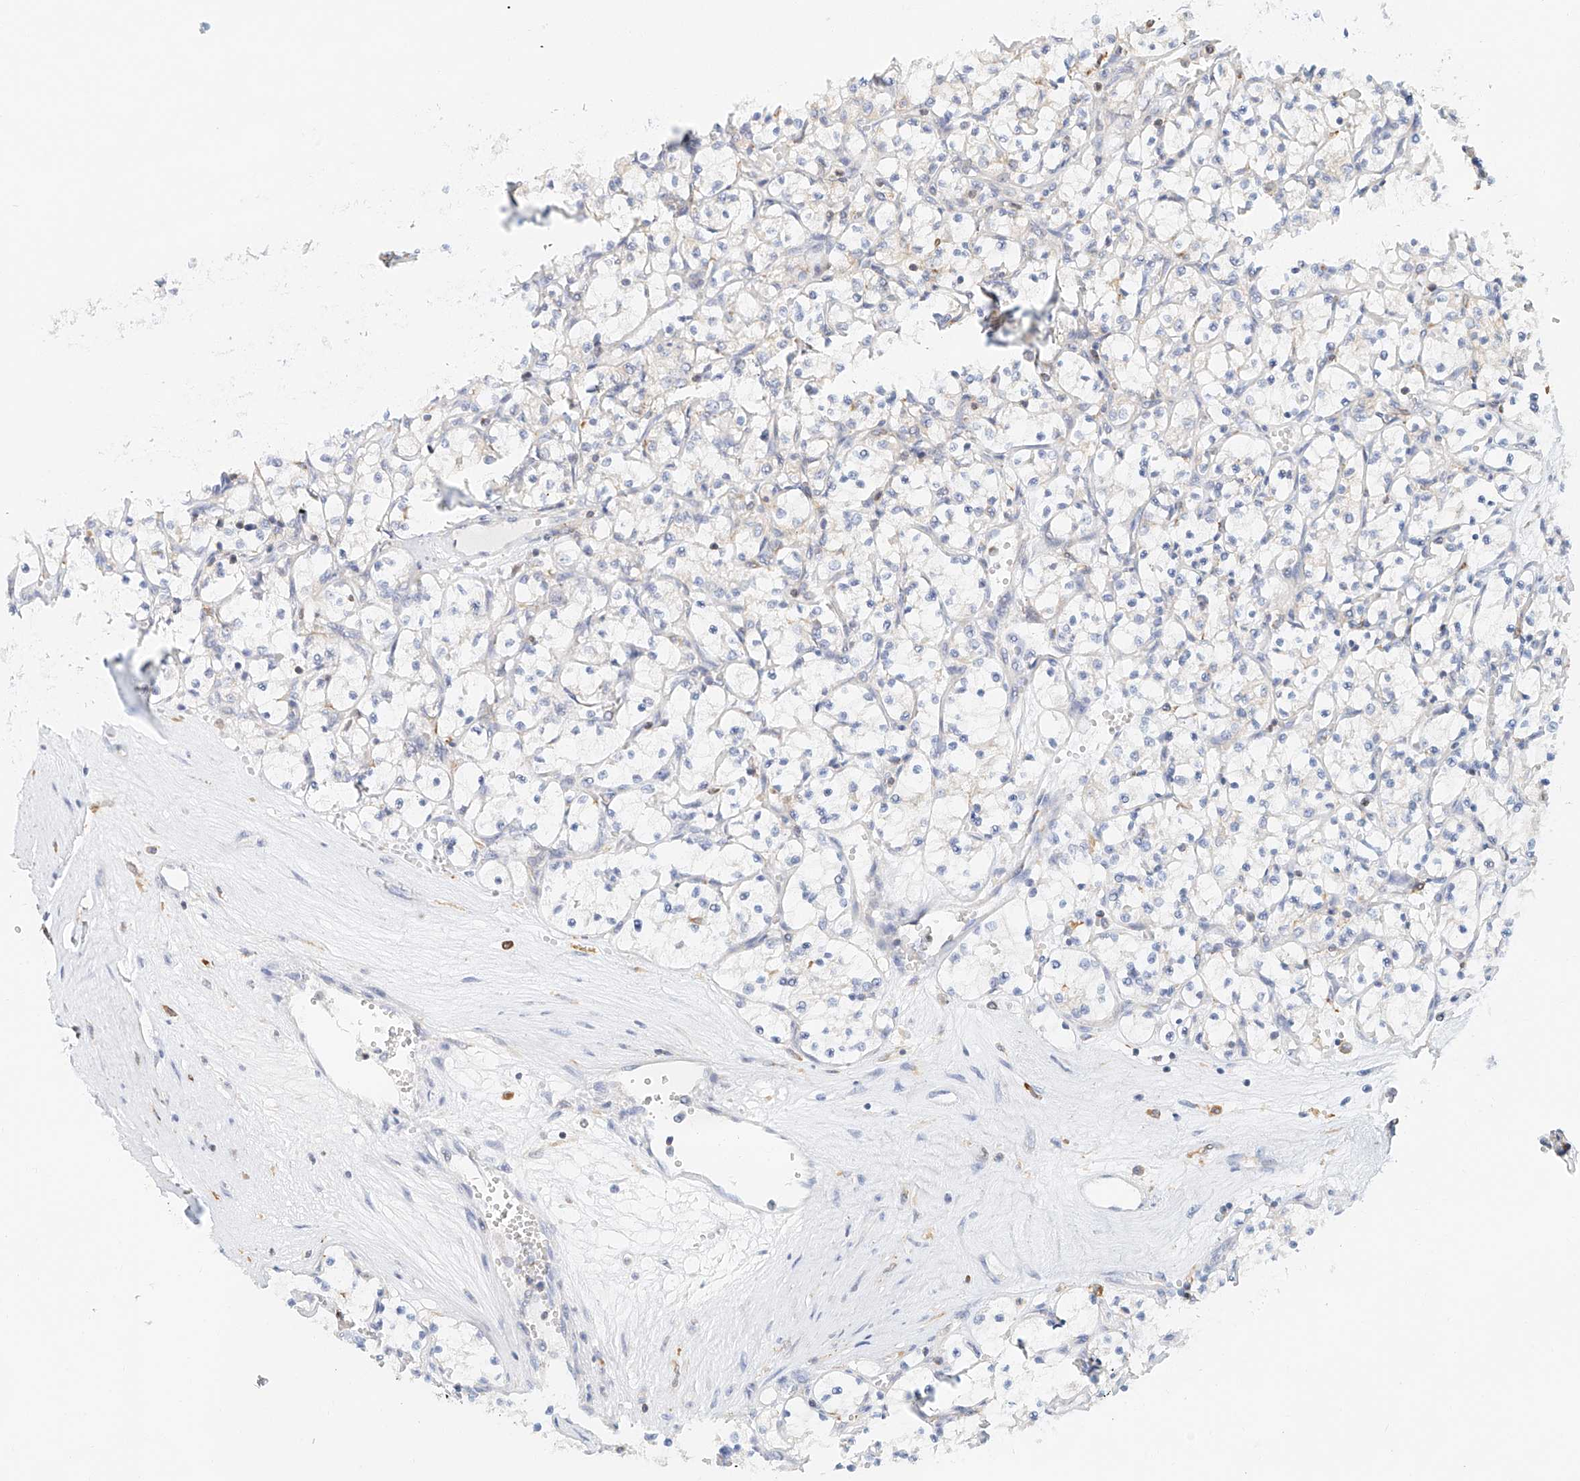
{"staining": {"intensity": "negative", "quantity": "none", "location": "none"}, "tissue": "renal cancer", "cell_type": "Tumor cells", "image_type": "cancer", "snomed": [{"axis": "morphology", "description": "Adenocarcinoma, NOS"}, {"axis": "topography", "description": "Kidney"}], "caption": "Adenocarcinoma (renal) was stained to show a protein in brown. There is no significant positivity in tumor cells.", "gene": "DHRS7", "patient": {"sex": "female", "age": 69}}